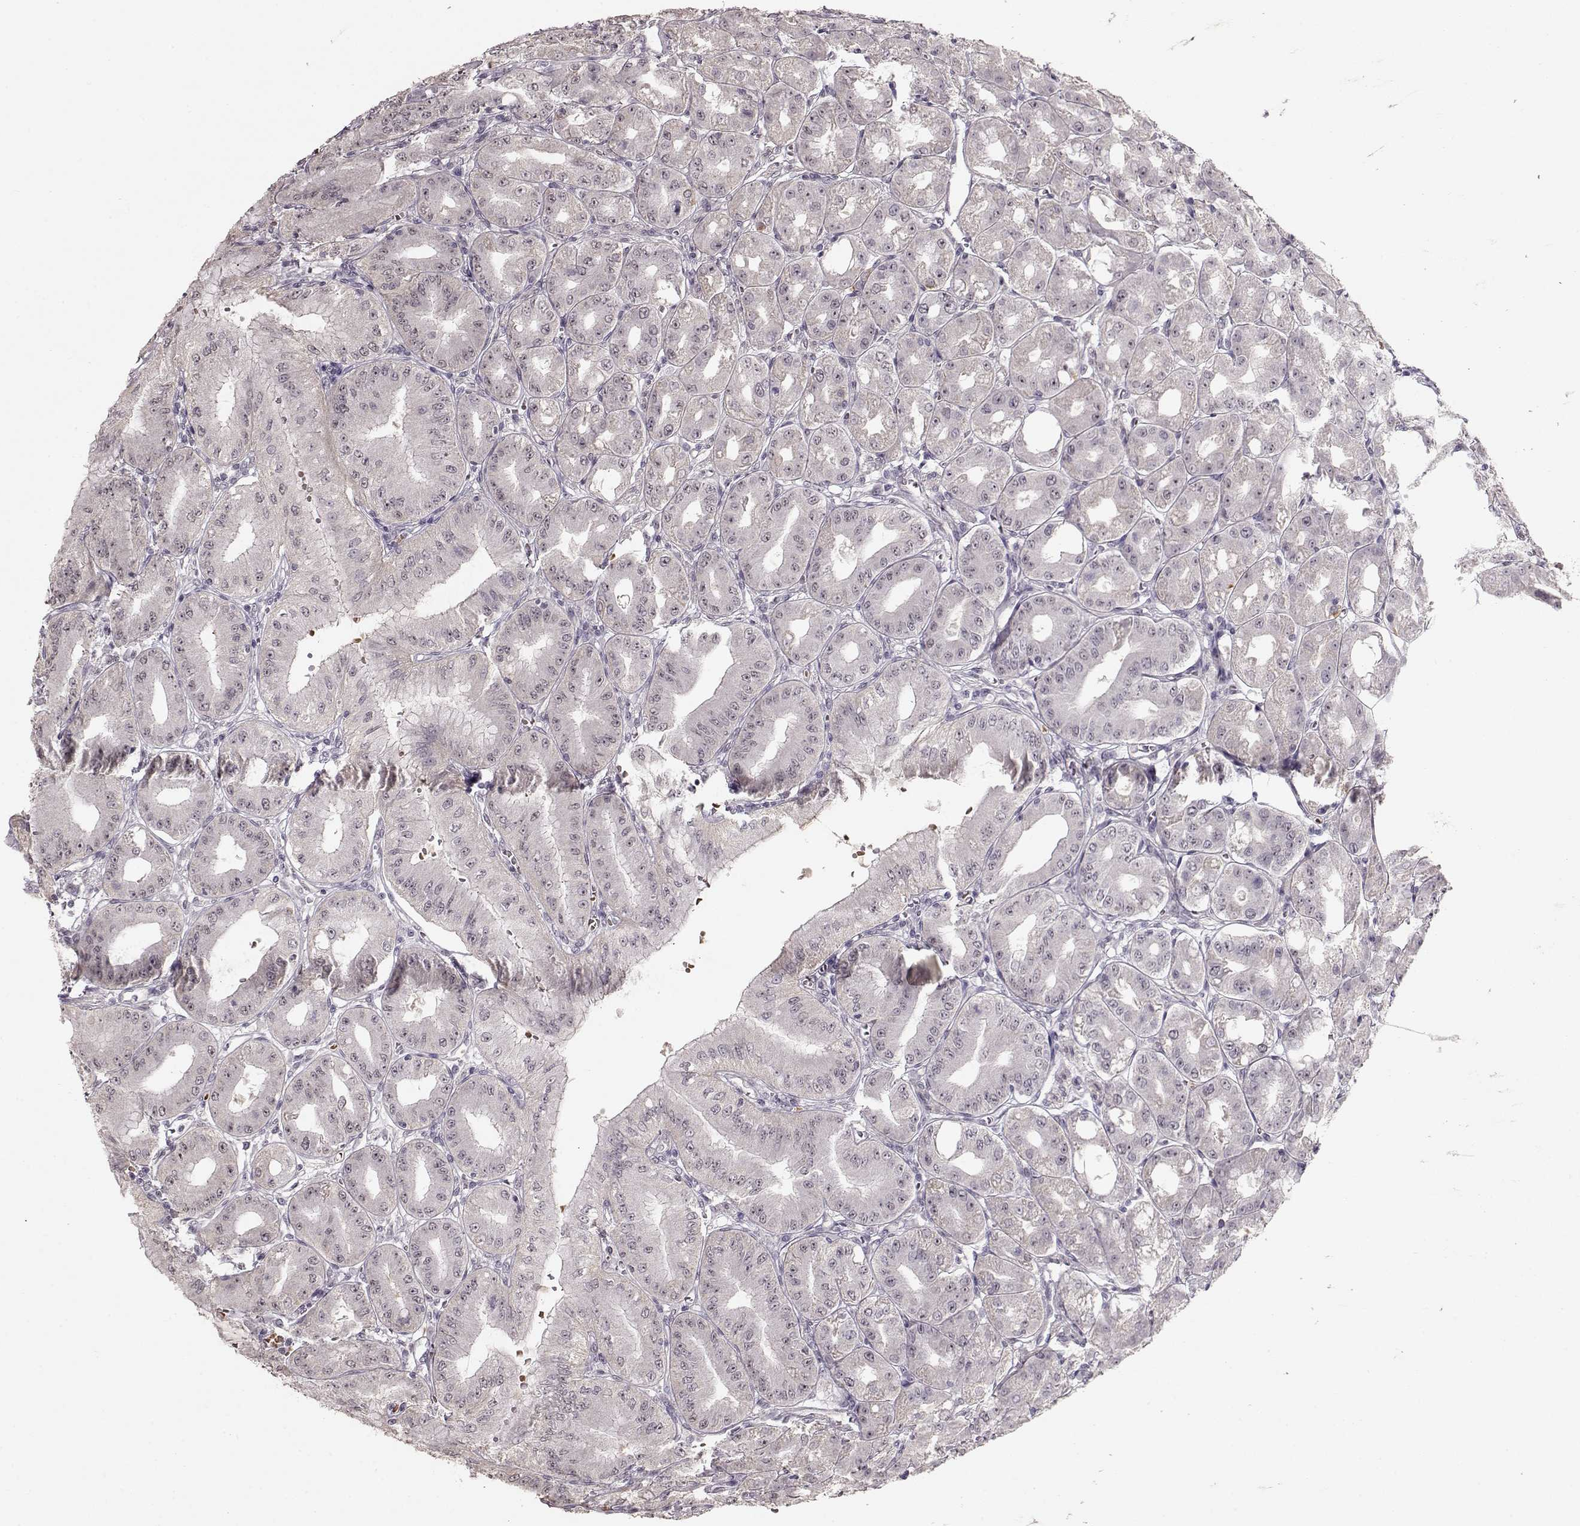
{"staining": {"intensity": "negative", "quantity": "none", "location": "none"}, "tissue": "stomach", "cell_type": "Glandular cells", "image_type": "normal", "snomed": [{"axis": "morphology", "description": "Normal tissue, NOS"}, {"axis": "topography", "description": "Stomach, lower"}], "caption": "The micrograph exhibits no staining of glandular cells in benign stomach. Nuclei are stained in blue.", "gene": "PCP4", "patient": {"sex": "male", "age": 71}}